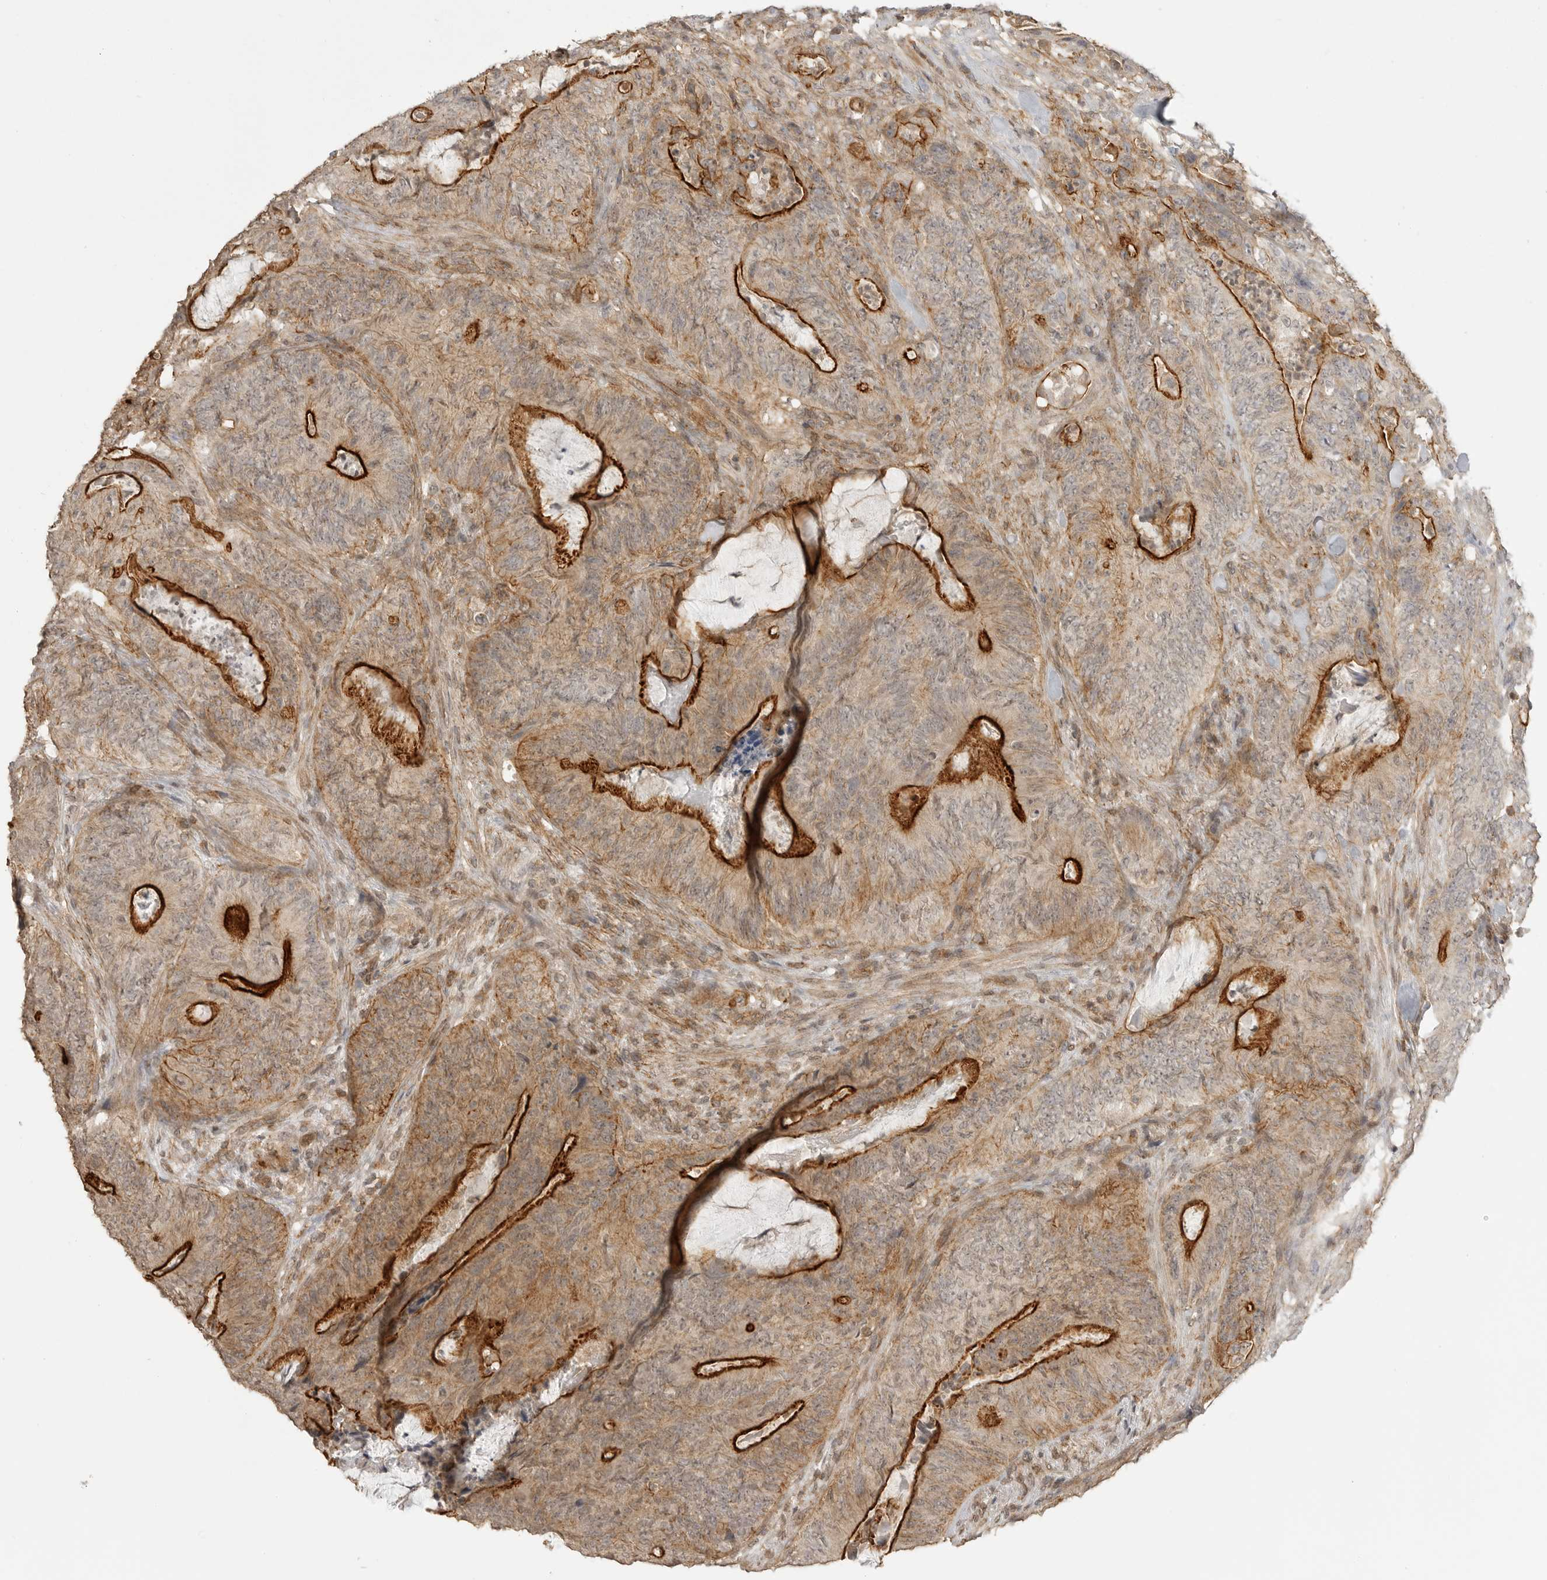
{"staining": {"intensity": "strong", "quantity": "25%-75%", "location": "cytoplasmic/membranous"}, "tissue": "colorectal cancer", "cell_type": "Tumor cells", "image_type": "cancer", "snomed": [{"axis": "morphology", "description": "Normal tissue, NOS"}, {"axis": "topography", "description": "Colon"}], "caption": "Immunohistochemical staining of human colorectal cancer demonstrates strong cytoplasmic/membranous protein positivity in about 25%-75% of tumor cells.", "gene": "GPC2", "patient": {"sex": "female", "age": 82}}